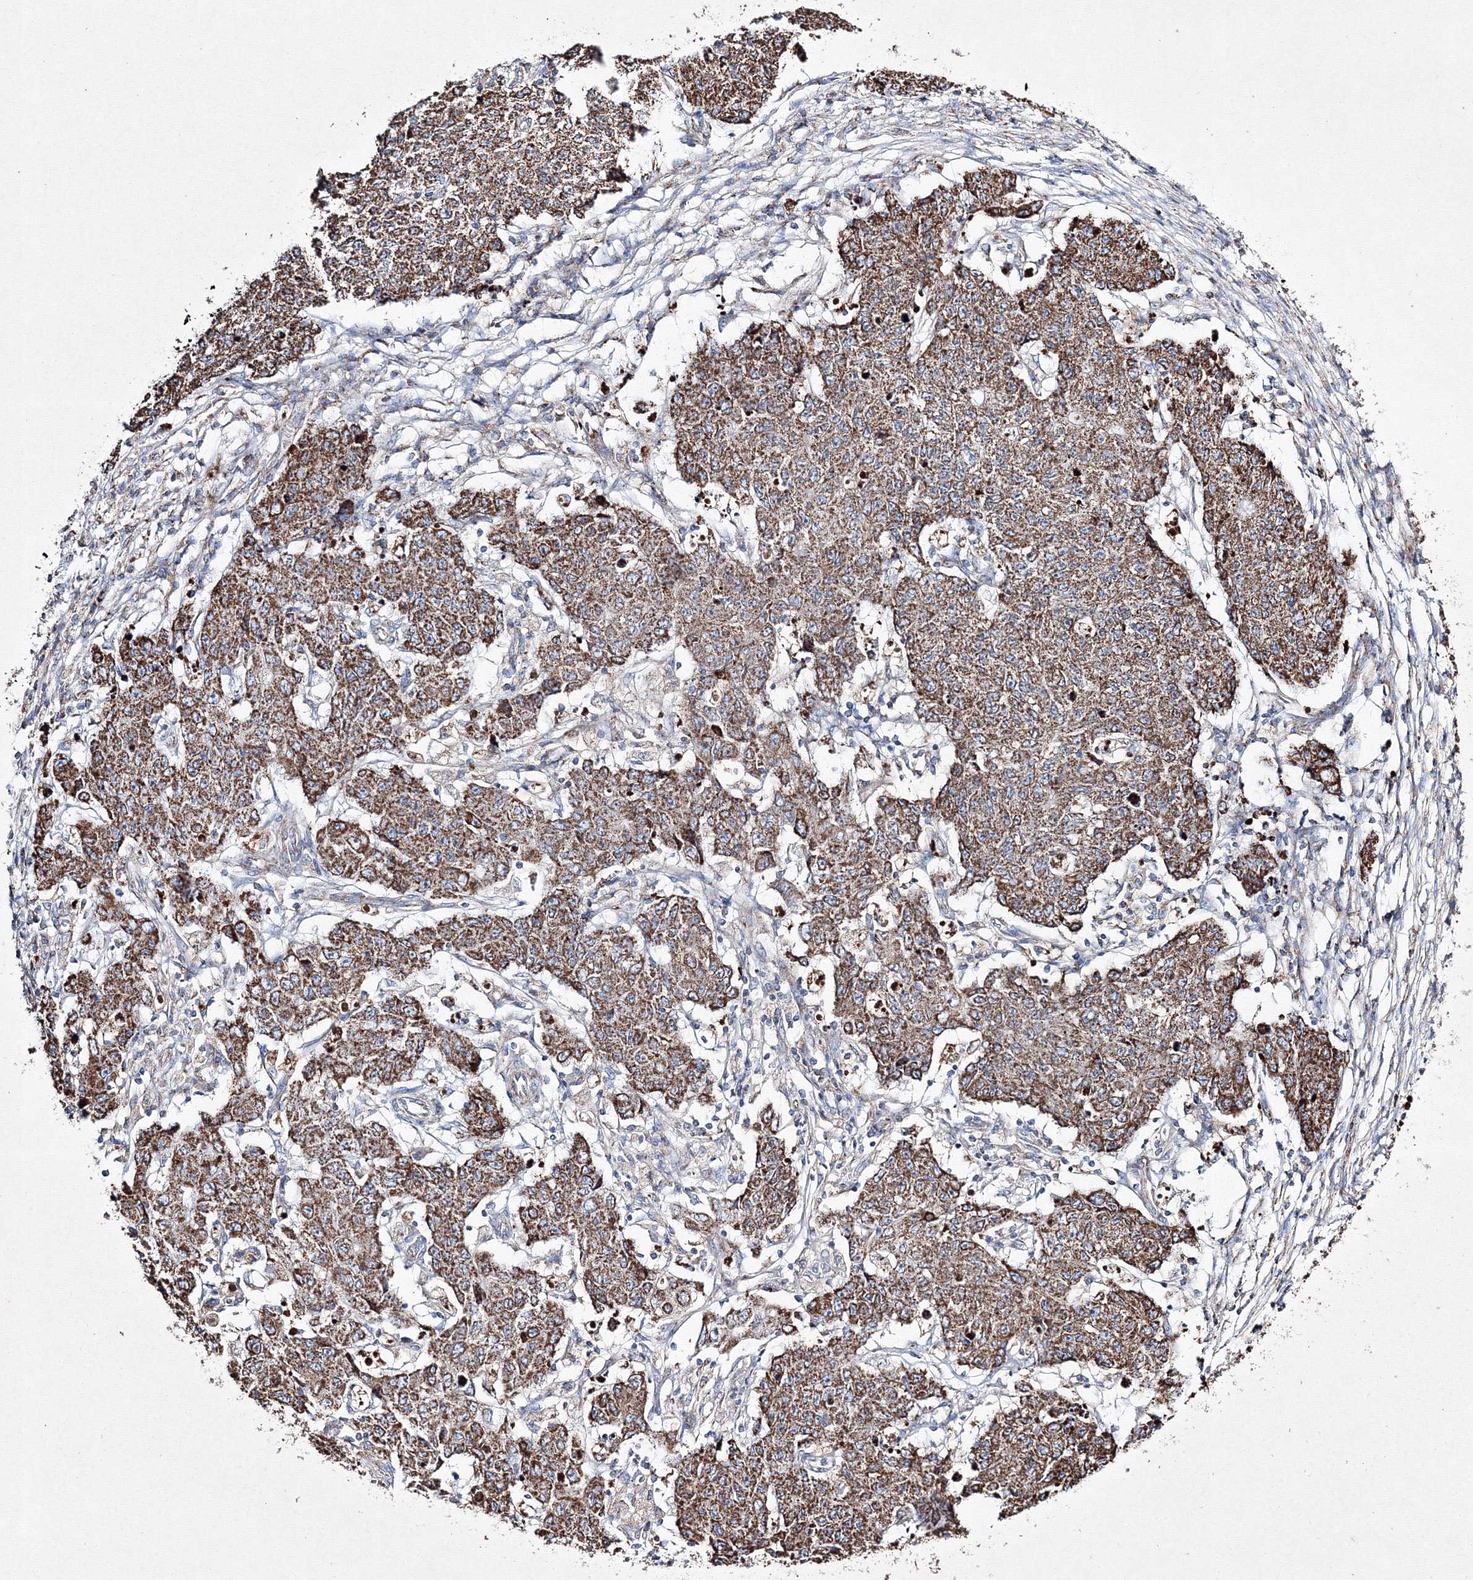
{"staining": {"intensity": "moderate", "quantity": ">75%", "location": "cytoplasmic/membranous"}, "tissue": "ovarian cancer", "cell_type": "Tumor cells", "image_type": "cancer", "snomed": [{"axis": "morphology", "description": "Carcinoma, endometroid"}, {"axis": "topography", "description": "Ovary"}], "caption": "High-magnification brightfield microscopy of endometroid carcinoma (ovarian) stained with DAB (brown) and counterstained with hematoxylin (blue). tumor cells exhibit moderate cytoplasmic/membranous staining is seen in about>75% of cells.", "gene": "IGSF9", "patient": {"sex": "female", "age": 42}}